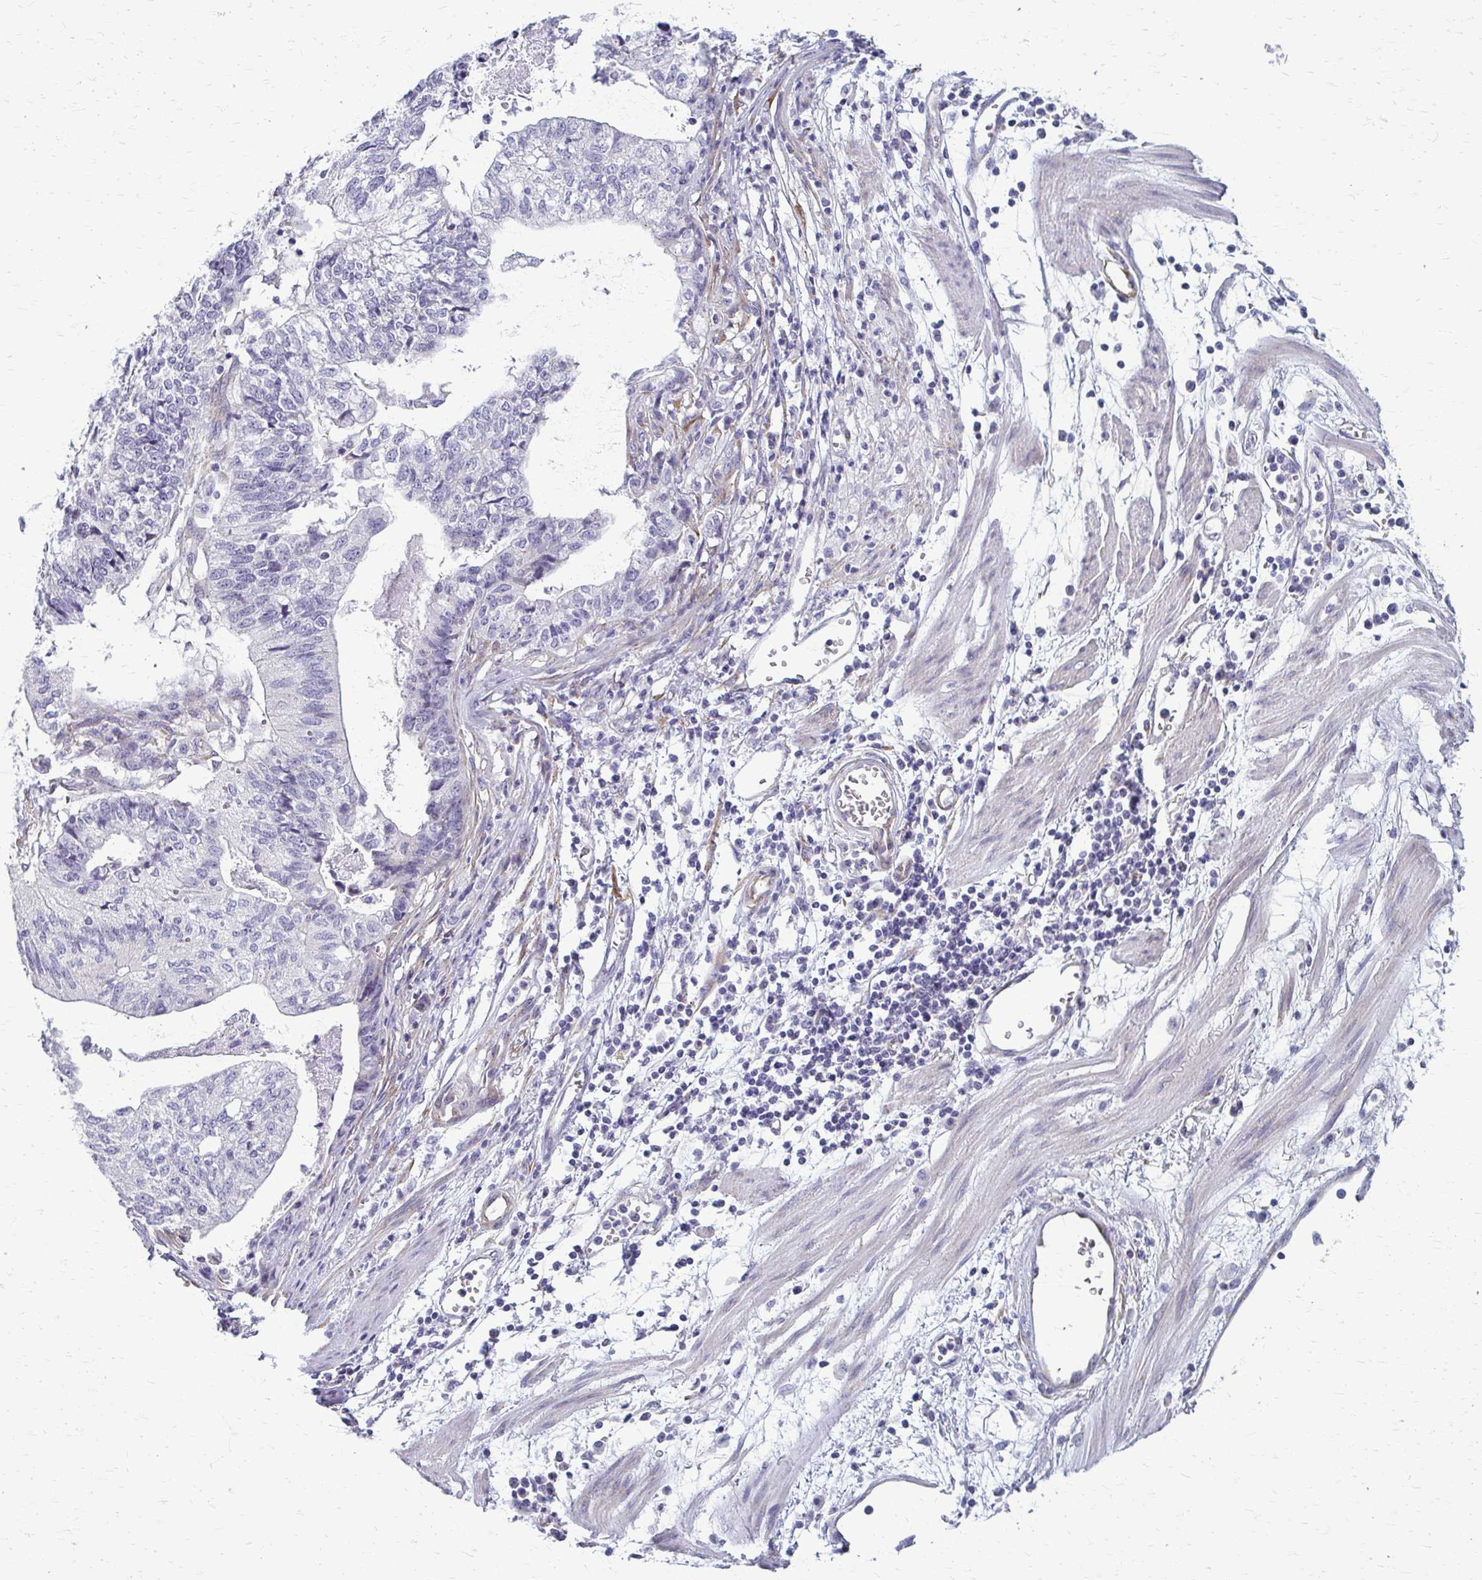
{"staining": {"intensity": "negative", "quantity": "none", "location": "none"}, "tissue": "stomach cancer", "cell_type": "Tumor cells", "image_type": "cancer", "snomed": [{"axis": "morphology", "description": "Adenocarcinoma, NOS"}, {"axis": "topography", "description": "Stomach, upper"}], "caption": "Tumor cells are negative for brown protein staining in stomach adenocarcinoma. The staining was performed using DAB (3,3'-diaminobenzidine) to visualize the protein expression in brown, while the nuclei were stained in blue with hematoxylin (Magnification: 20x).", "gene": "DEPP1", "patient": {"sex": "female", "age": 67}}